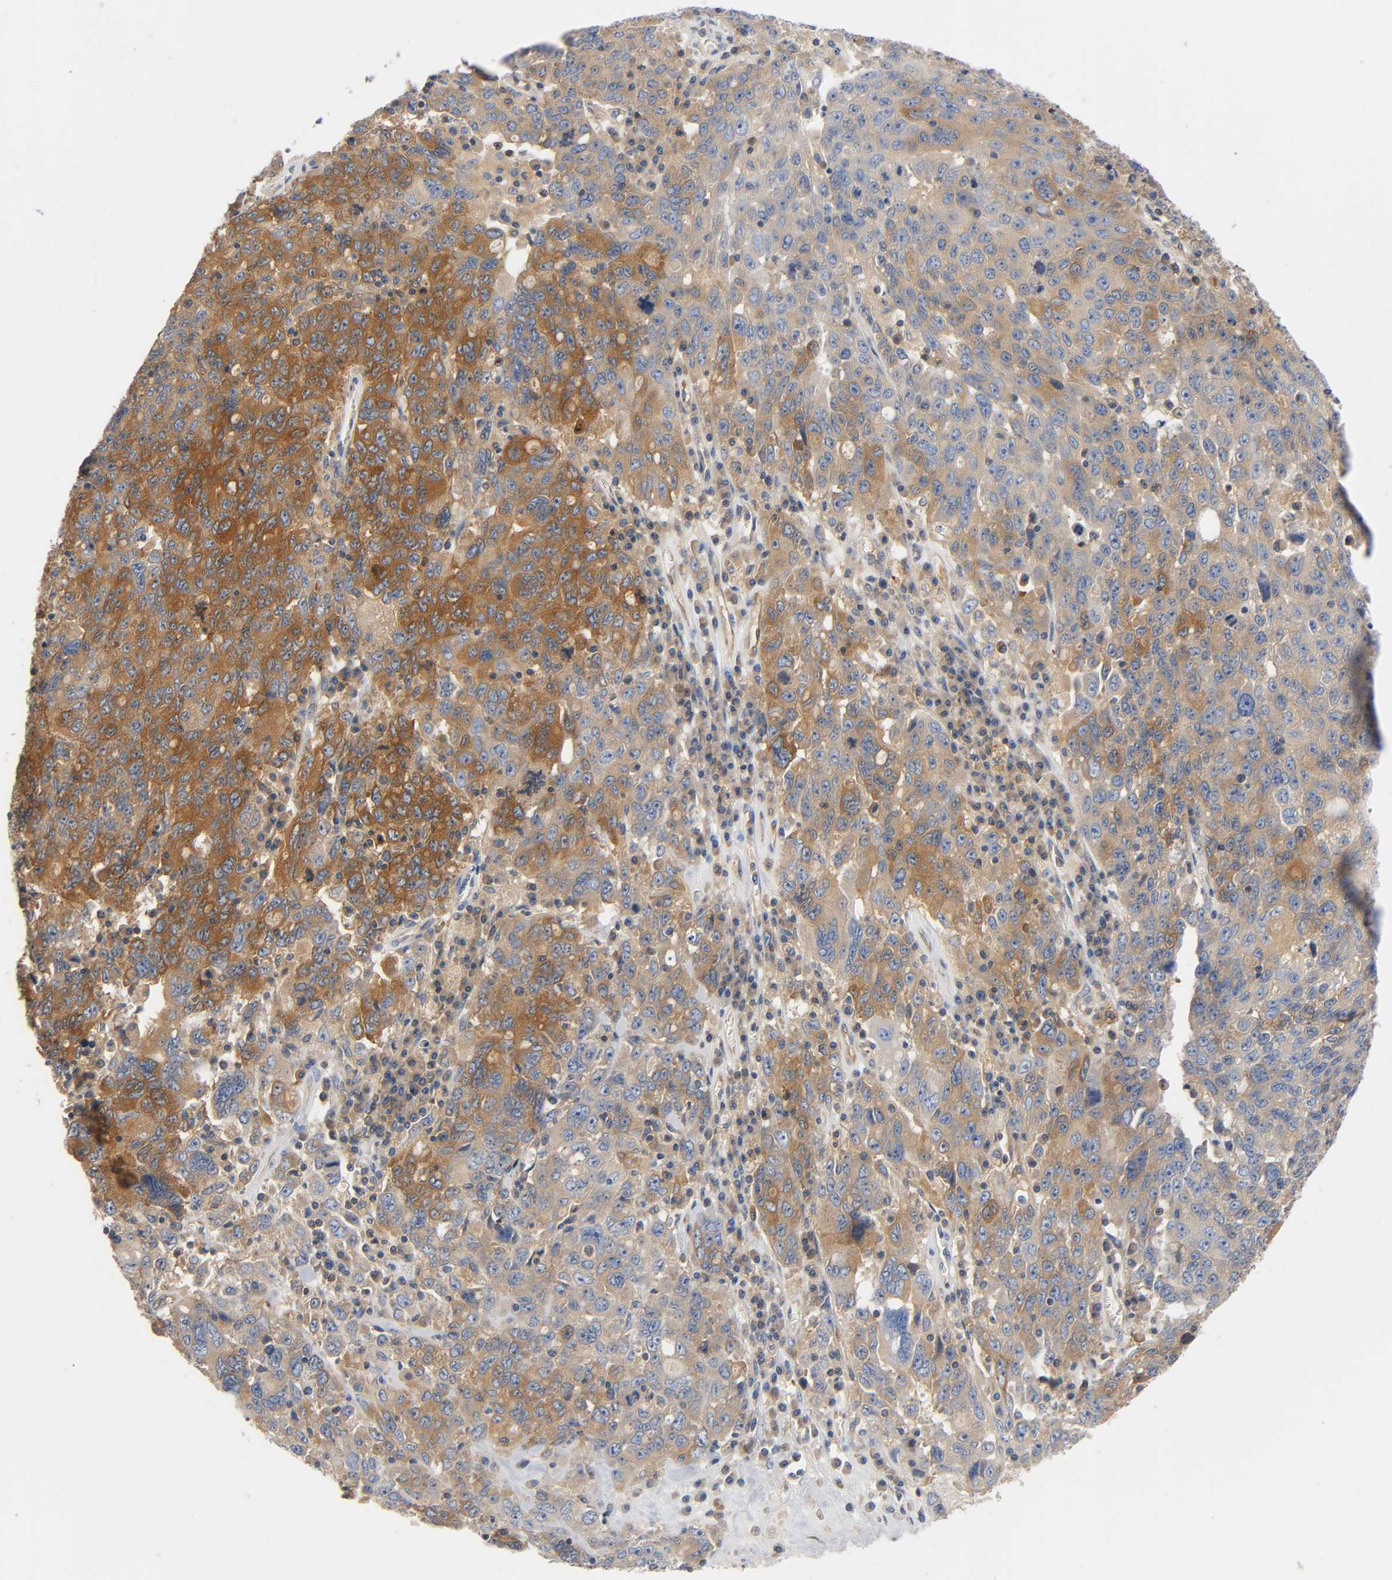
{"staining": {"intensity": "moderate", "quantity": ">75%", "location": "cytoplasmic/membranous"}, "tissue": "ovarian cancer", "cell_type": "Tumor cells", "image_type": "cancer", "snomed": [{"axis": "morphology", "description": "Carcinoma, endometroid"}, {"axis": "topography", "description": "Ovary"}], "caption": "IHC of human ovarian cancer demonstrates medium levels of moderate cytoplasmic/membranous expression in approximately >75% of tumor cells. Using DAB (brown) and hematoxylin (blue) stains, captured at high magnification using brightfield microscopy.", "gene": "PRKAB1", "patient": {"sex": "female", "age": 62}}